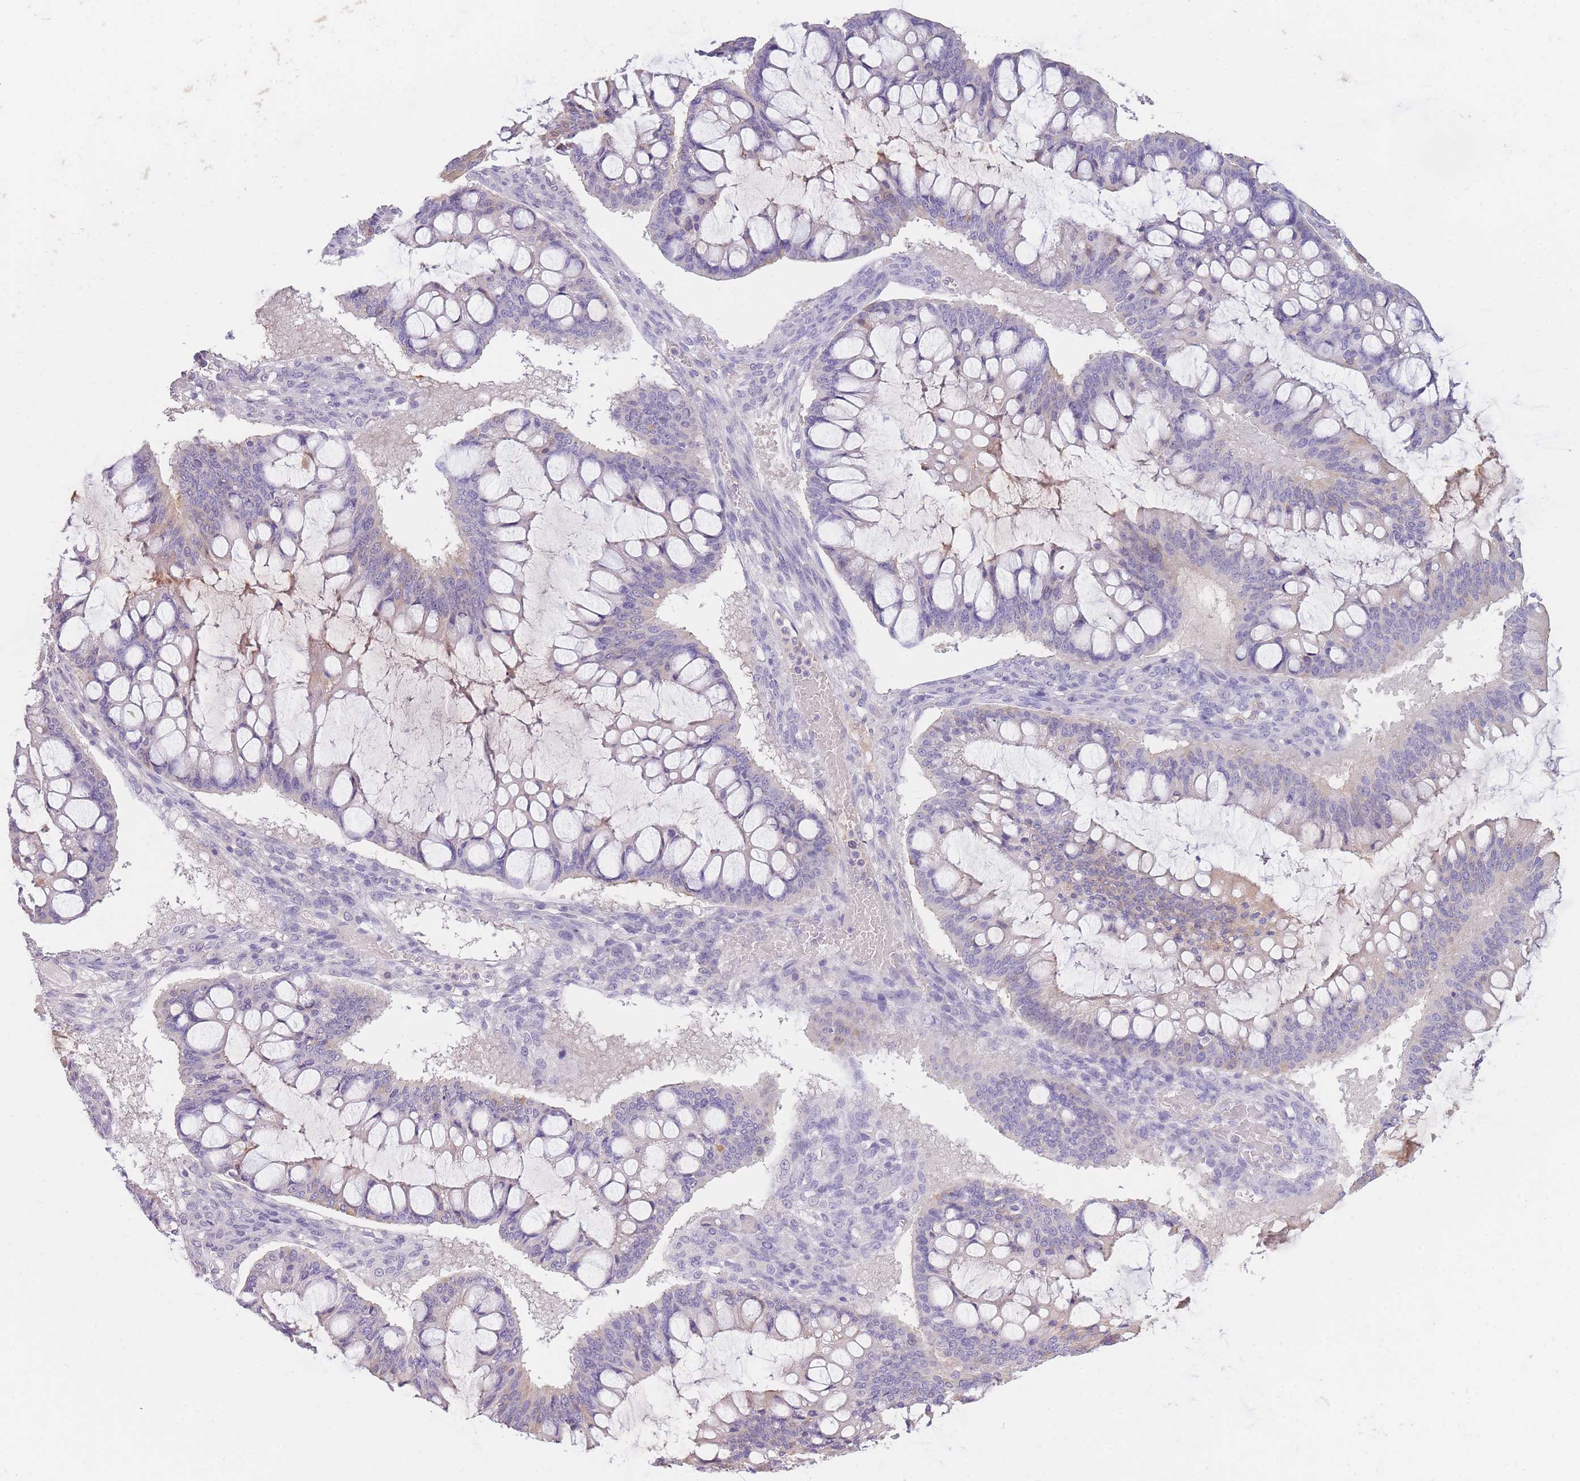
{"staining": {"intensity": "negative", "quantity": "none", "location": "none"}, "tissue": "ovarian cancer", "cell_type": "Tumor cells", "image_type": "cancer", "snomed": [{"axis": "morphology", "description": "Cystadenocarcinoma, mucinous, NOS"}, {"axis": "topography", "description": "Ovary"}], "caption": "Photomicrograph shows no significant protein staining in tumor cells of ovarian cancer (mucinous cystadenocarcinoma). Brightfield microscopy of IHC stained with DAB (brown) and hematoxylin (blue), captured at high magnification.", "gene": "TPSD1", "patient": {"sex": "female", "age": 73}}